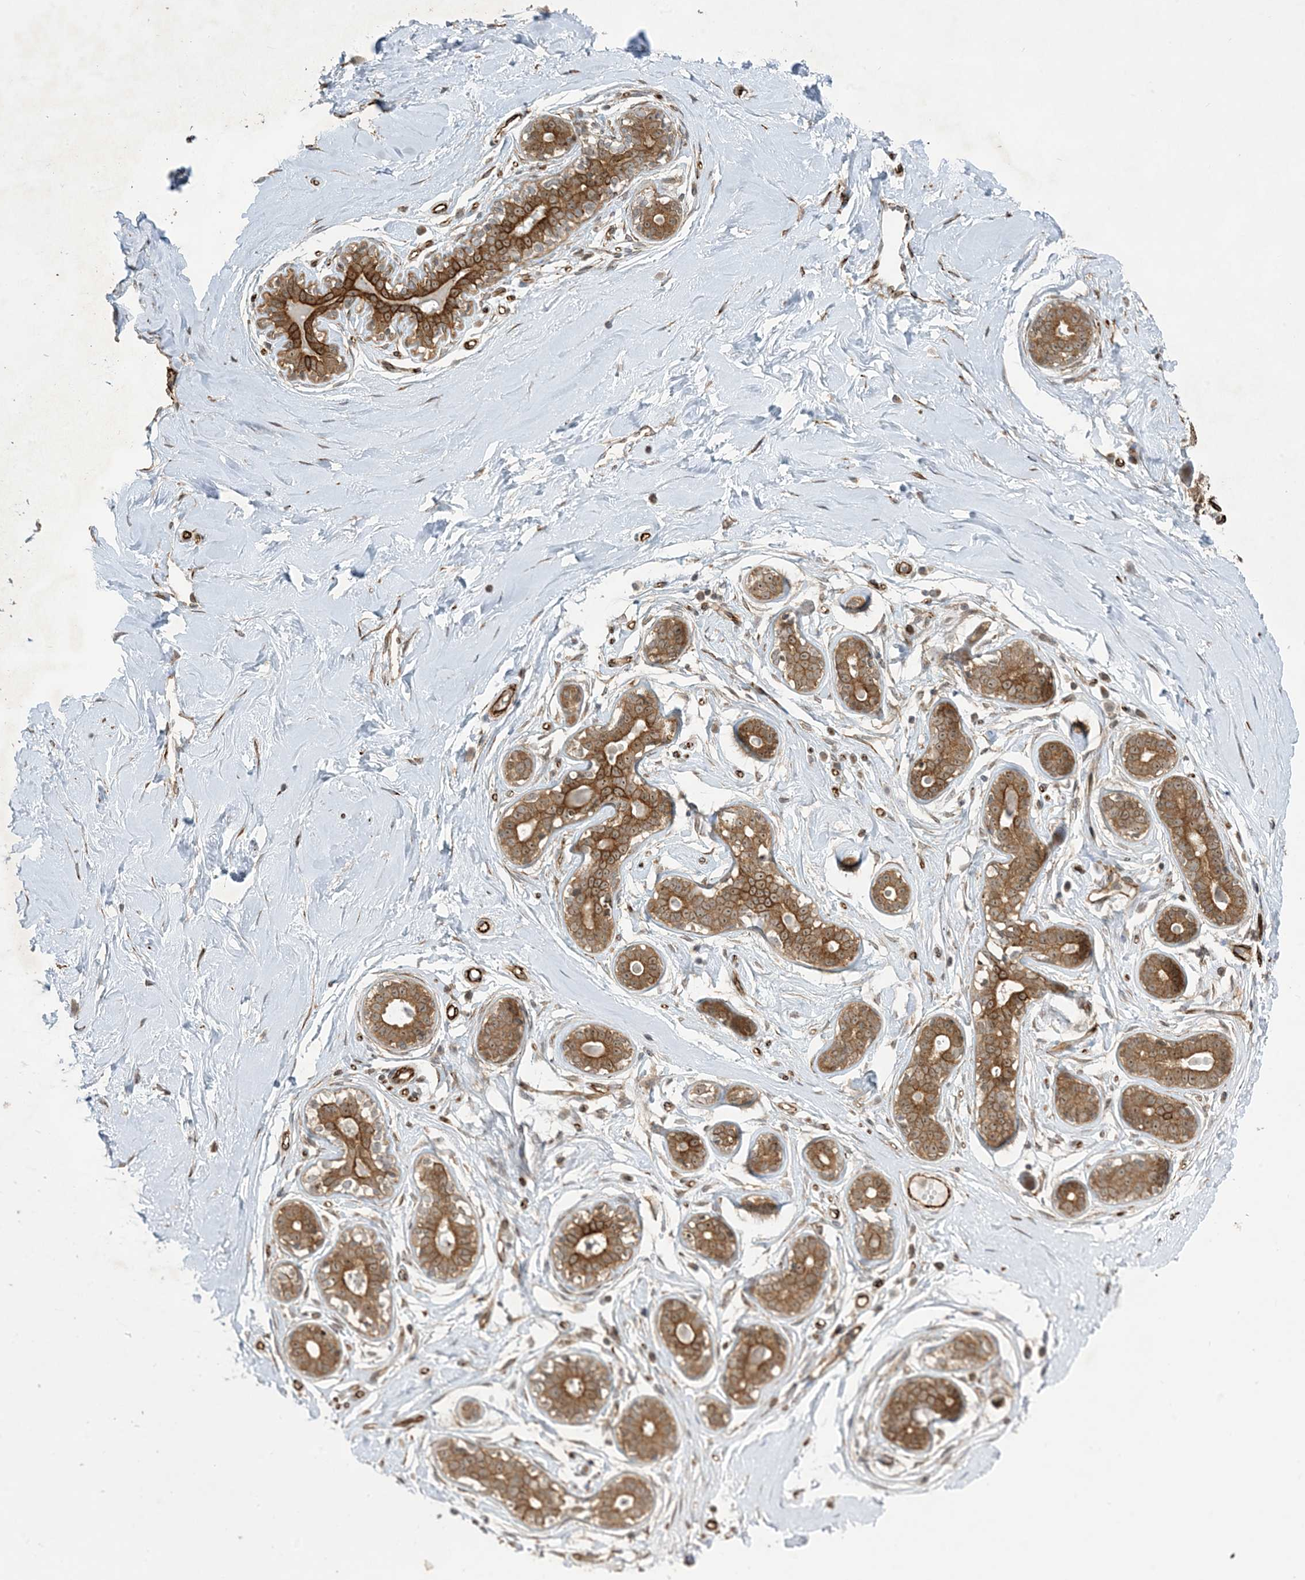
{"staining": {"intensity": "moderate", "quantity": "<25%", "location": "cytoplasmic/membranous"}, "tissue": "breast", "cell_type": "Adipocytes", "image_type": "normal", "snomed": [{"axis": "morphology", "description": "Normal tissue, NOS"}, {"axis": "morphology", "description": "Adenoma, NOS"}, {"axis": "topography", "description": "Breast"}], "caption": "A histopathology image of human breast stained for a protein demonstrates moderate cytoplasmic/membranous brown staining in adipocytes.", "gene": "SOGA3", "patient": {"sex": "female", "age": 23}}